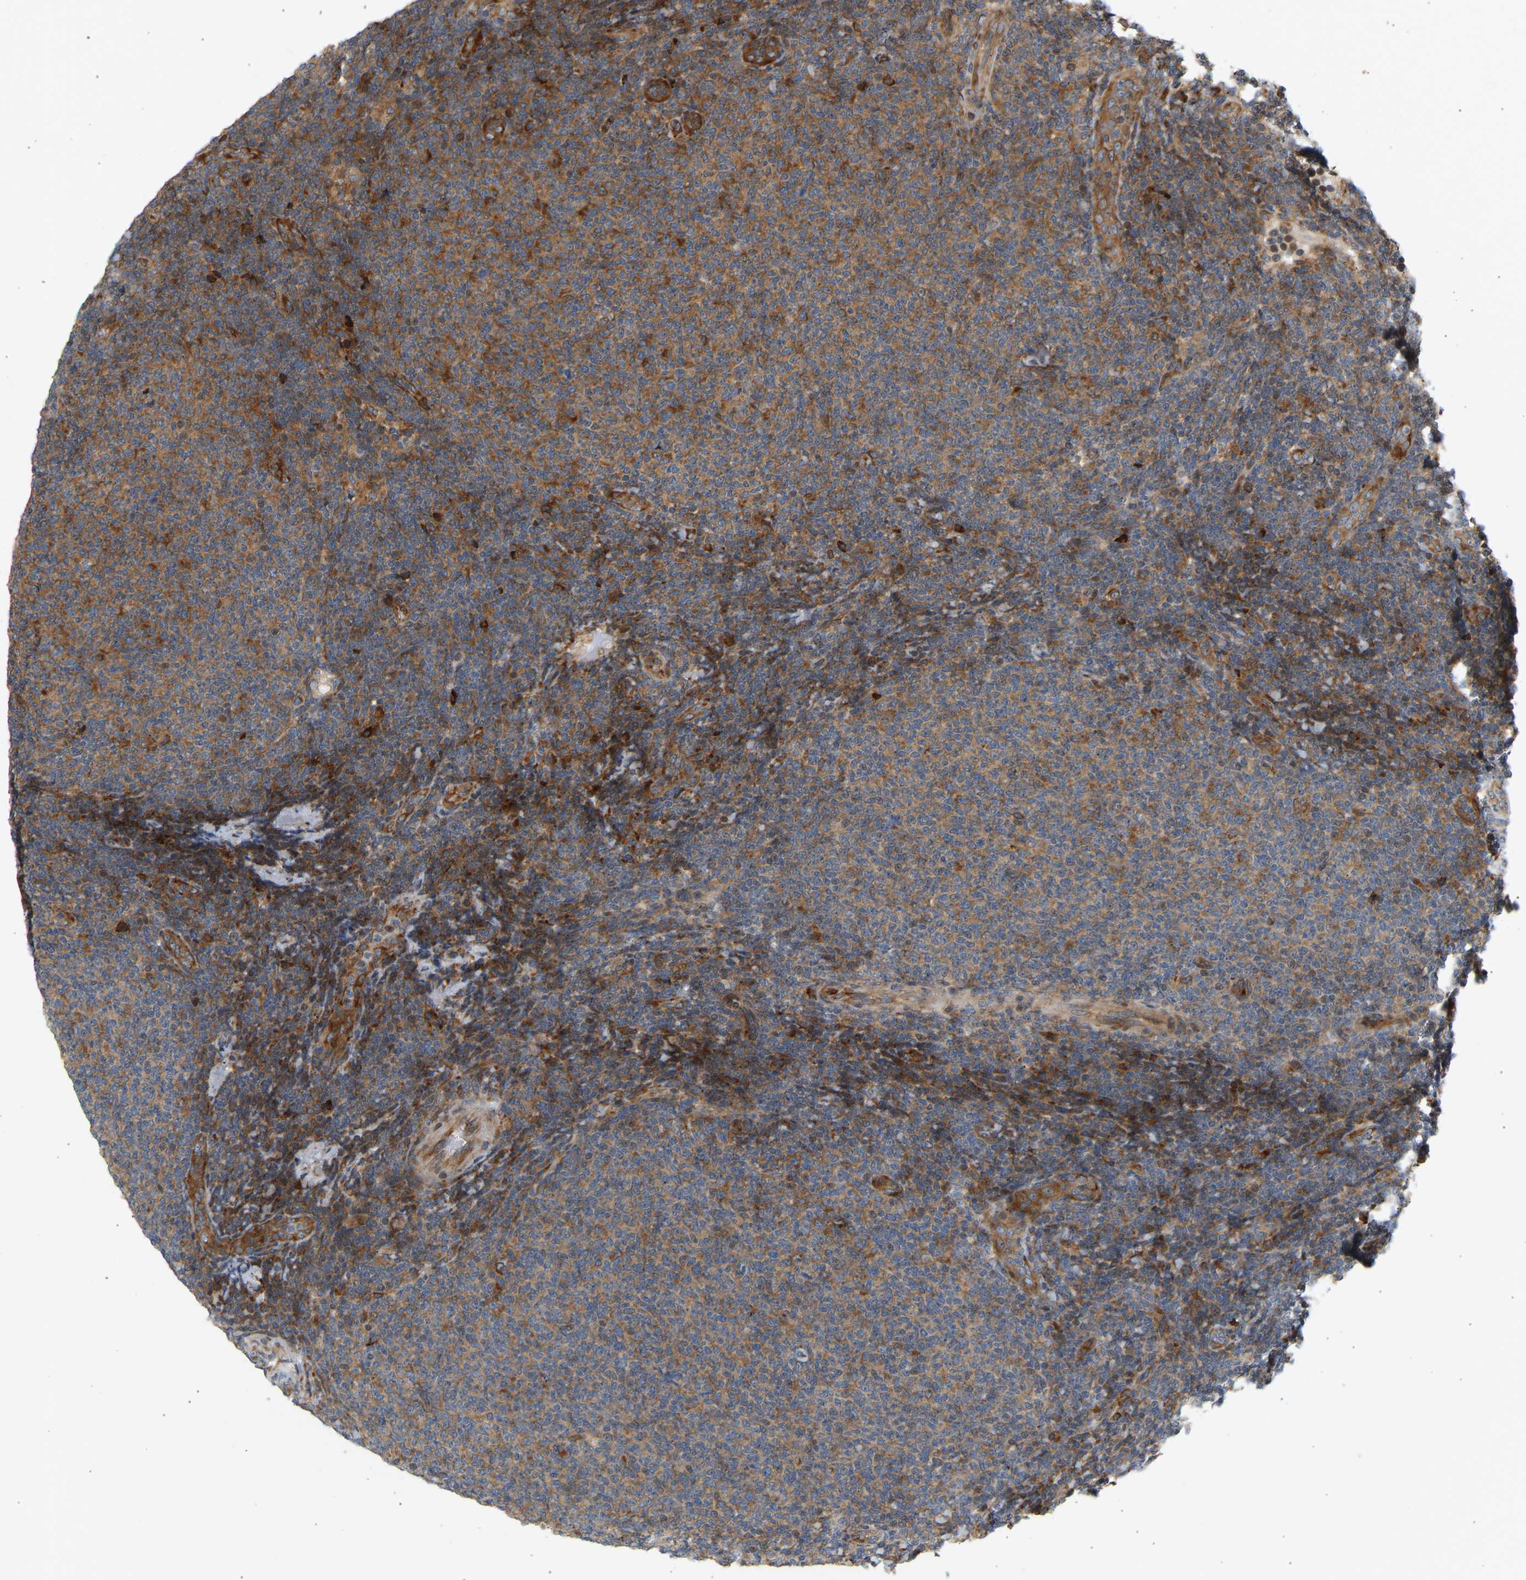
{"staining": {"intensity": "strong", "quantity": ">75%", "location": "cytoplasmic/membranous"}, "tissue": "lymphoma", "cell_type": "Tumor cells", "image_type": "cancer", "snomed": [{"axis": "morphology", "description": "Malignant lymphoma, non-Hodgkin's type, Low grade"}, {"axis": "topography", "description": "Lymph node"}], "caption": "This is an image of IHC staining of malignant lymphoma, non-Hodgkin's type (low-grade), which shows strong positivity in the cytoplasmic/membranous of tumor cells.", "gene": "RPS14", "patient": {"sex": "male", "age": 66}}